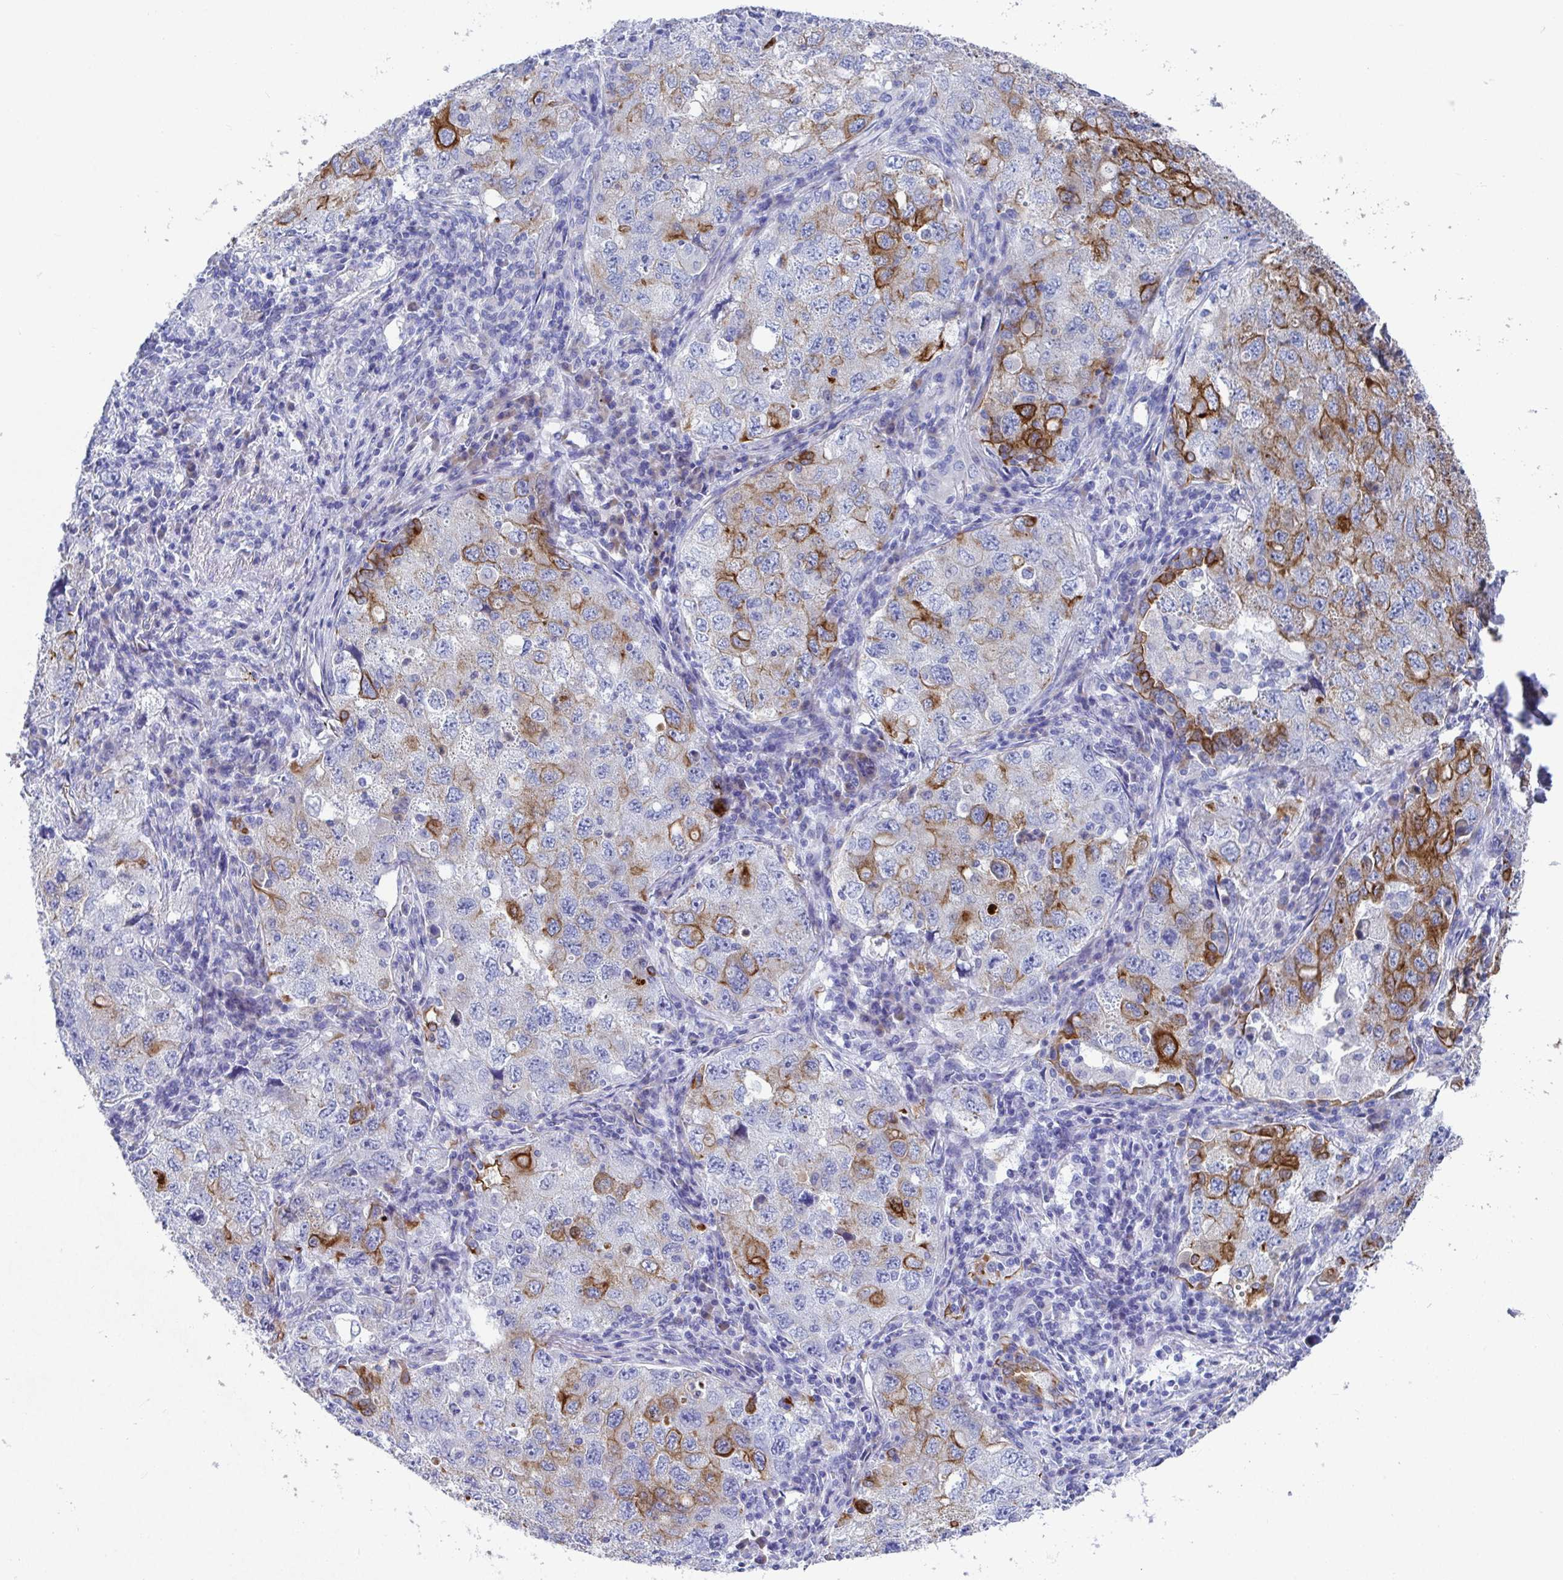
{"staining": {"intensity": "moderate", "quantity": "25%-75%", "location": "cytoplasmic/membranous"}, "tissue": "lung cancer", "cell_type": "Tumor cells", "image_type": "cancer", "snomed": [{"axis": "morphology", "description": "Adenocarcinoma, NOS"}, {"axis": "topography", "description": "Lung"}], "caption": "Immunohistochemistry (IHC) of lung adenocarcinoma displays medium levels of moderate cytoplasmic/membranous staining in about 25%-75% of tumor cells. Immunohistochemistry (IHC) stains the protein of interest in brown and the nuclei are stained blue.", "gene": "CLDN8", "patient": {"sex": "female", "age": 57}}